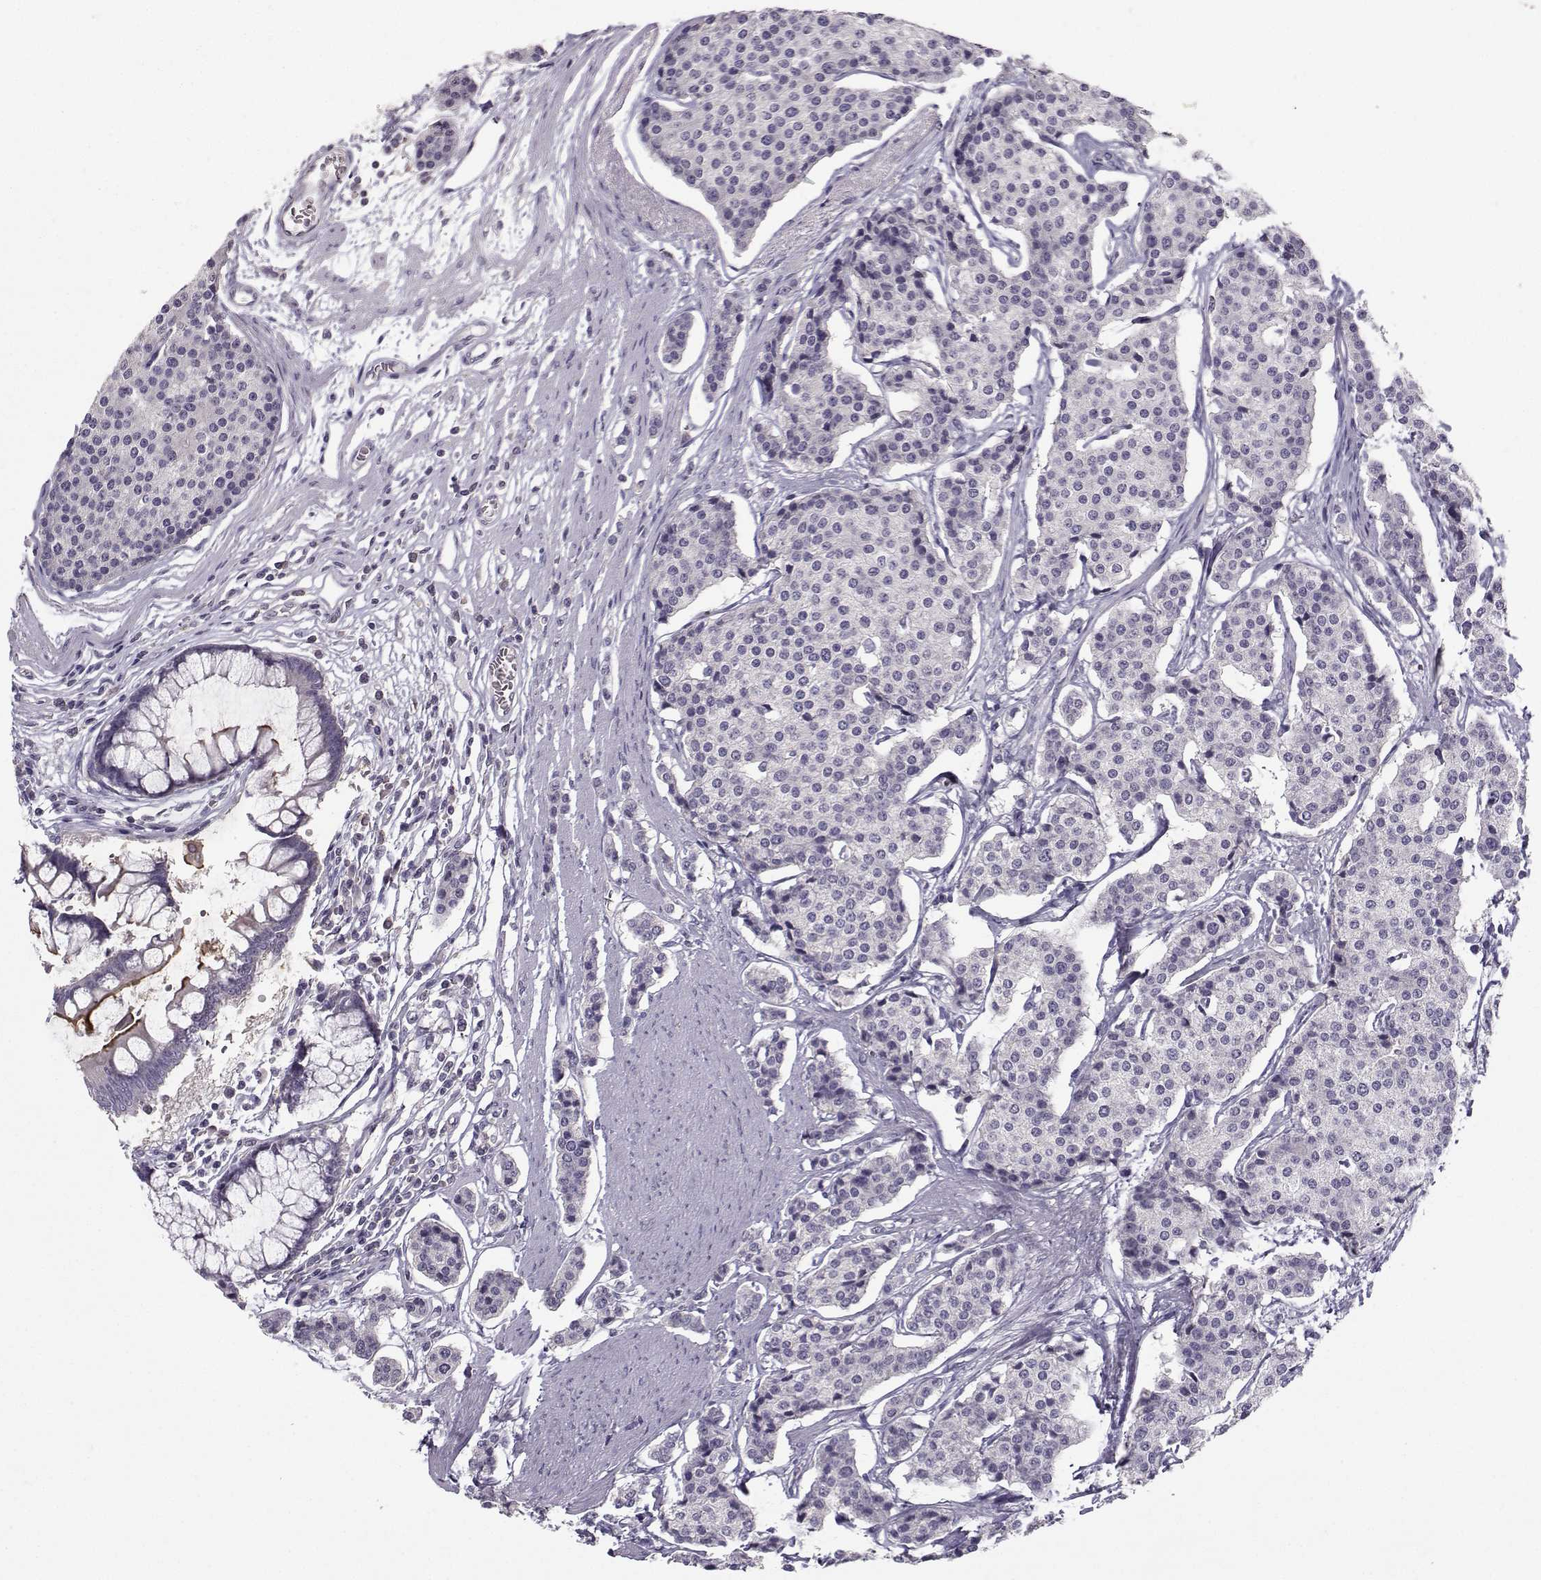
{"staining": {"intensity": "negative", "quantity": "none", "location": "none"}, "tissue": "carcinoid", "cell_type": "Tumor cells", "image_type": "cancer", "snomed": [{"axis": "morphology", "description": "Carcinoid, malignant, NOS"}, {"axis": "topography", "description": "Small intestine"}], "caption": "Protein analysis of carcinoid shows no significant staining in tumor cells.", "gene": "FCAMR", "patient": {"sex": "female", "age": 65}}